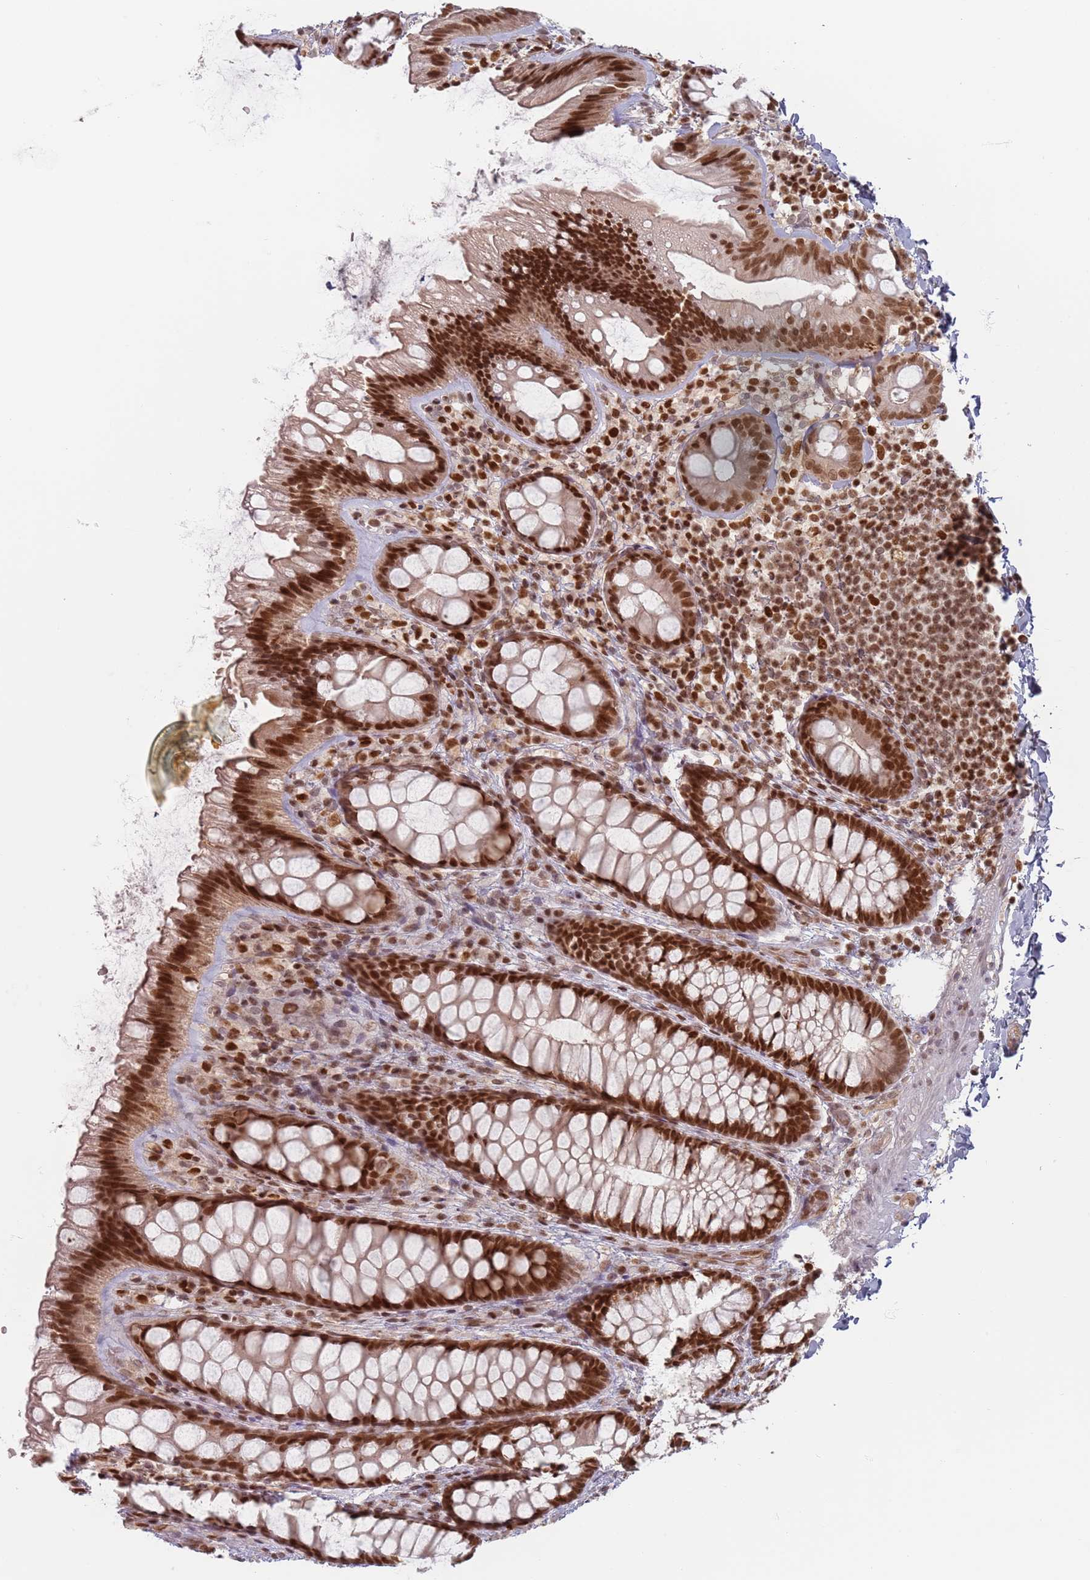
{"staining": {"intensity": "moderate", "quantity": ">75%", "location": "nuclear"}, "tissue": "colon", "cell_type": "Endothelial cells", "image_type": "normal", "snomed": [{"axis": "morphology", "description": "Normal tissue, NOS"}, {"axis": "topography", "description": "Colon"}], "caption": "Endothelial cells display medium levels of moderate nuclear staining in about >75% of cells in unremarkable colon. (brown staining indicates protein expression, while blue staining denotes nuclei).", "gene": "NUP50", "patient": {"sex": "male", "age": 46}}